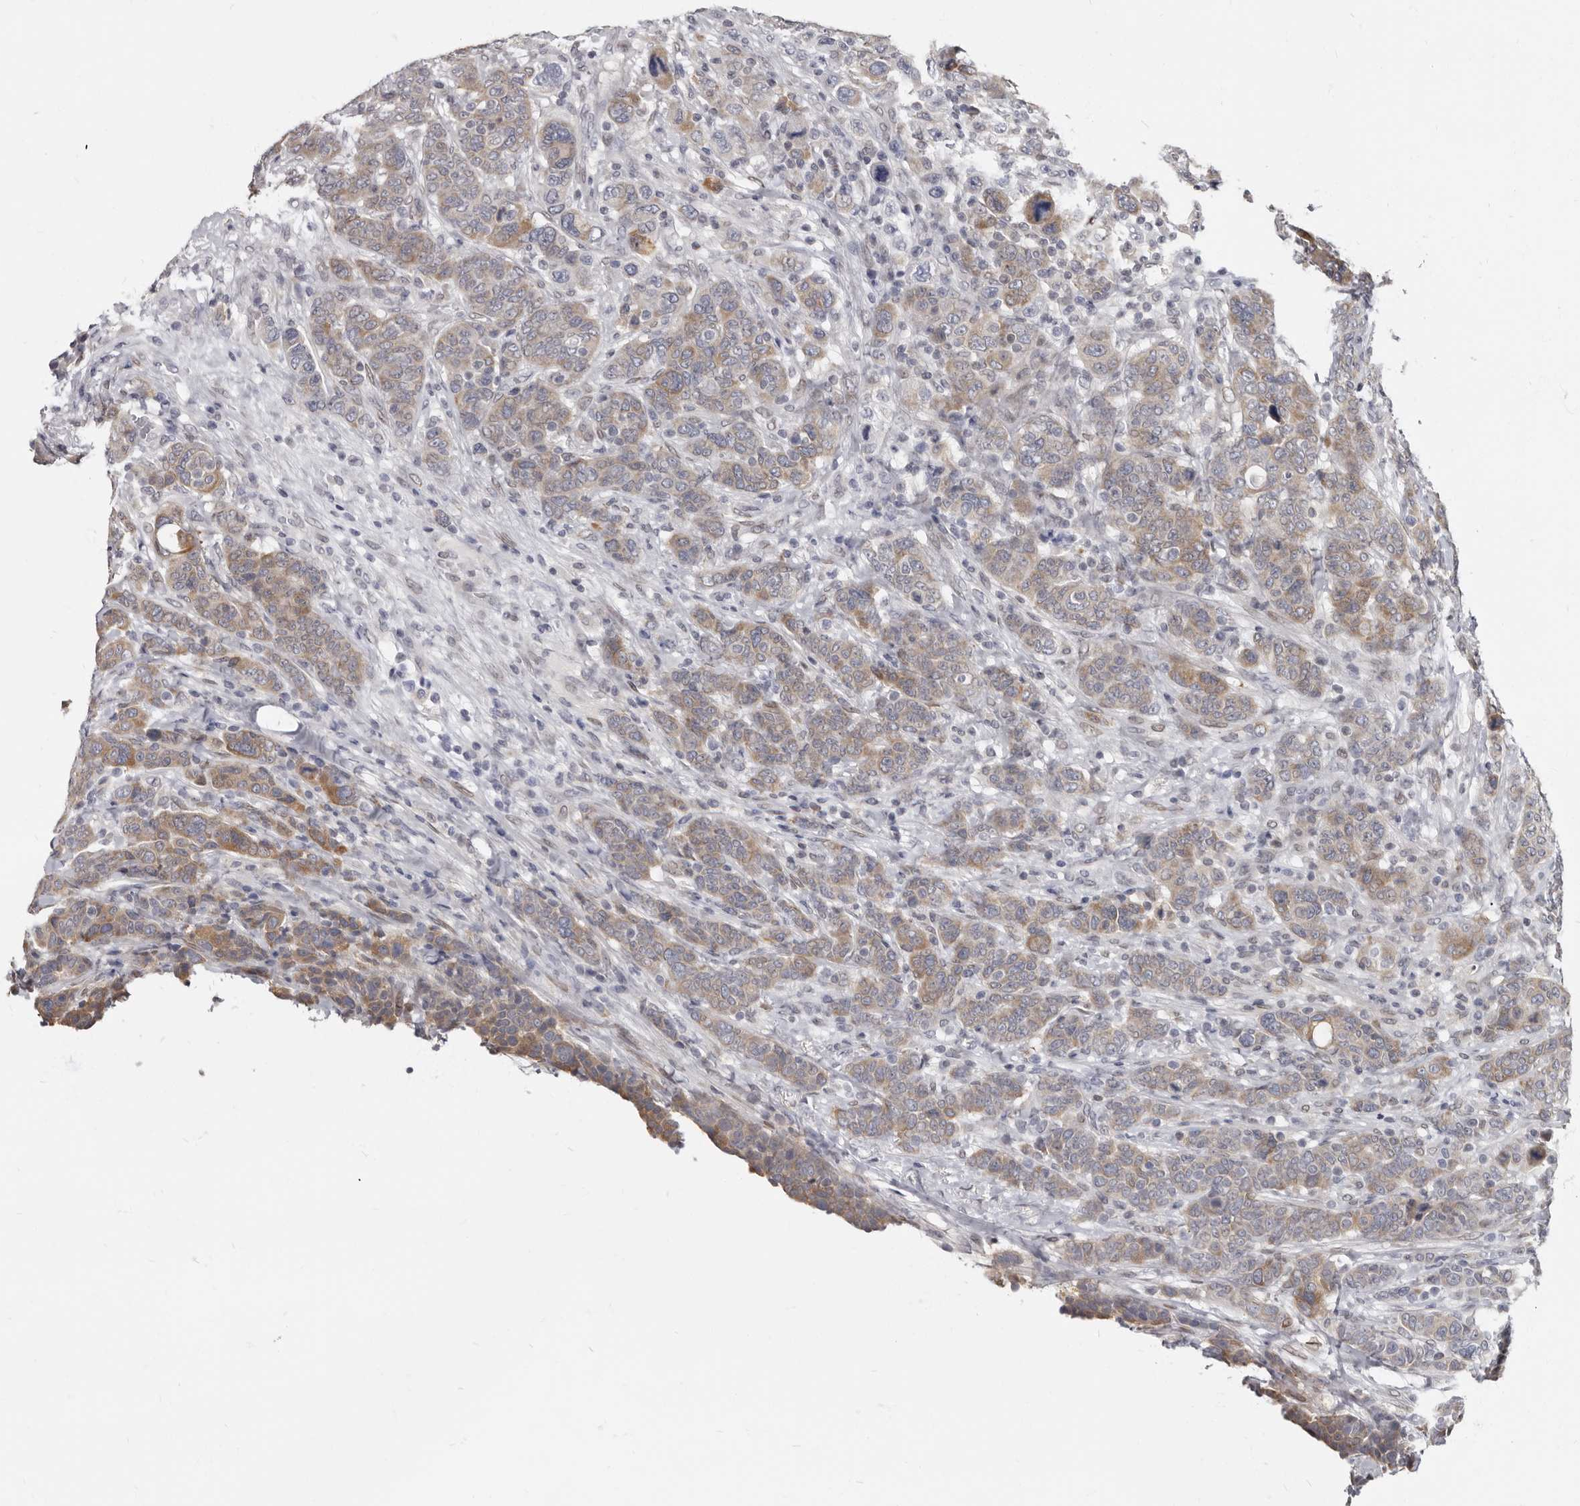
{"staining": {"intensity": "moderate", "quantity": "25%-75%", "location": "cytoplasmic/membranous"}, "tissue": "breast cancer", "cell_type": "Tumor cells", "image_type": "cancer", "snomed": [{"axis": "morphology", "description": "Duct carcinoma"}, {"axis": "topography", "description": "Breast"}], "caption": "Approximately 25%-75% of tumor cells in intraductal carcinoma (breast) reveal moderate cytoplasmic/membranous protein staining as visualized by brown immunohistochemical staining.", "gene": "MRGPRF", "patient": {"sex": "female", "age": 37}}